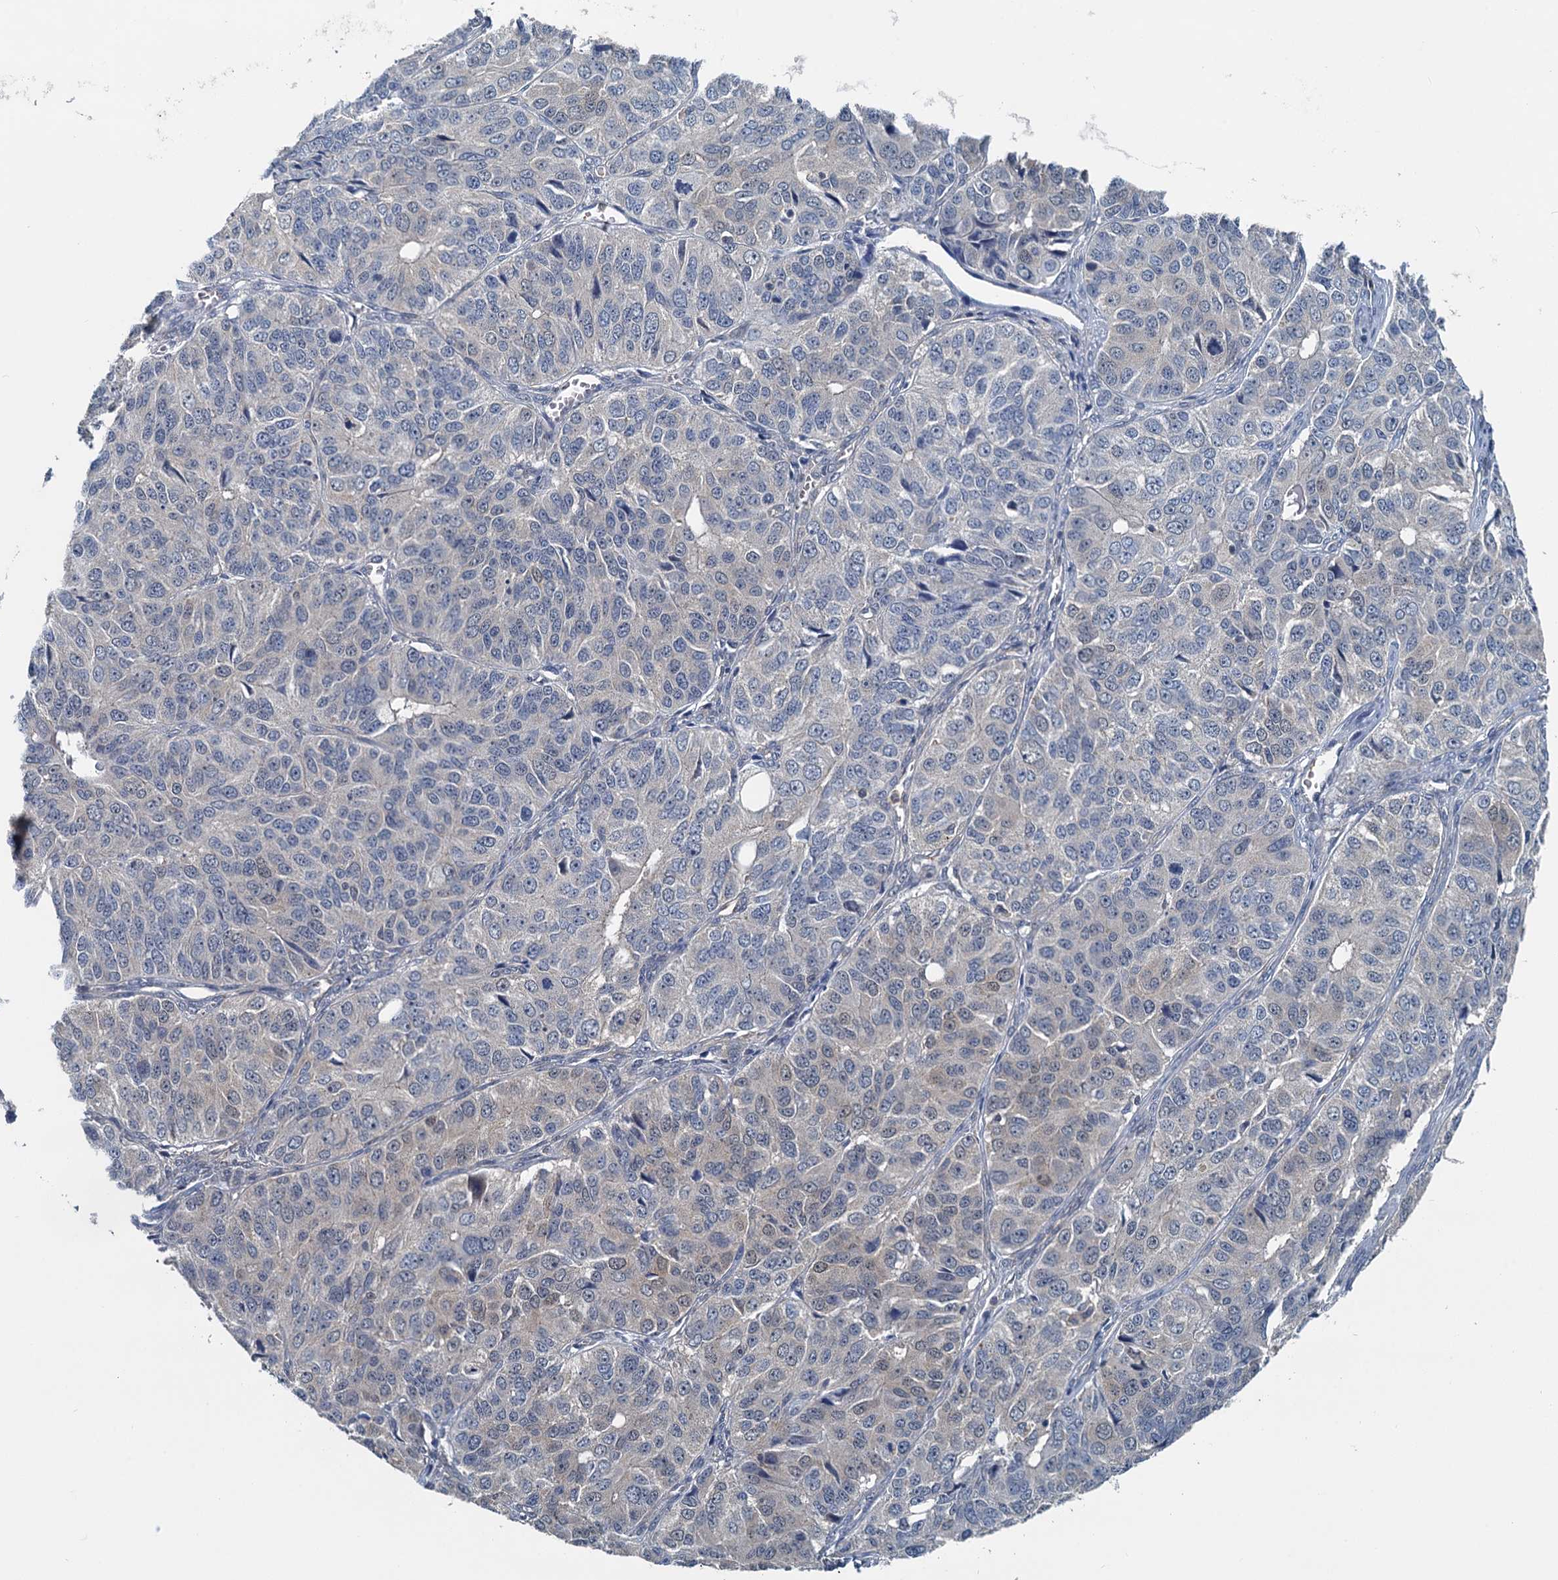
{"staining": {"intensity": "negative", "quantity": "none", "location": "none"}, "tissue": "ovarian cancer", "cell_type": "Tumor cells", "image_type": "cancer", "snomed": [{"axis": "morphology", "description": "Carcinoma, endometroid"}, {"axis": "topography", "description": "Ovary"}], "caption": "Immunohistochemical staining of ovarian cancer (endometroid carcinoma) exhibits no significant positivity in tumor cells.", "gene": "GCLM", "patient": {"sex": "female", "age": 51}}